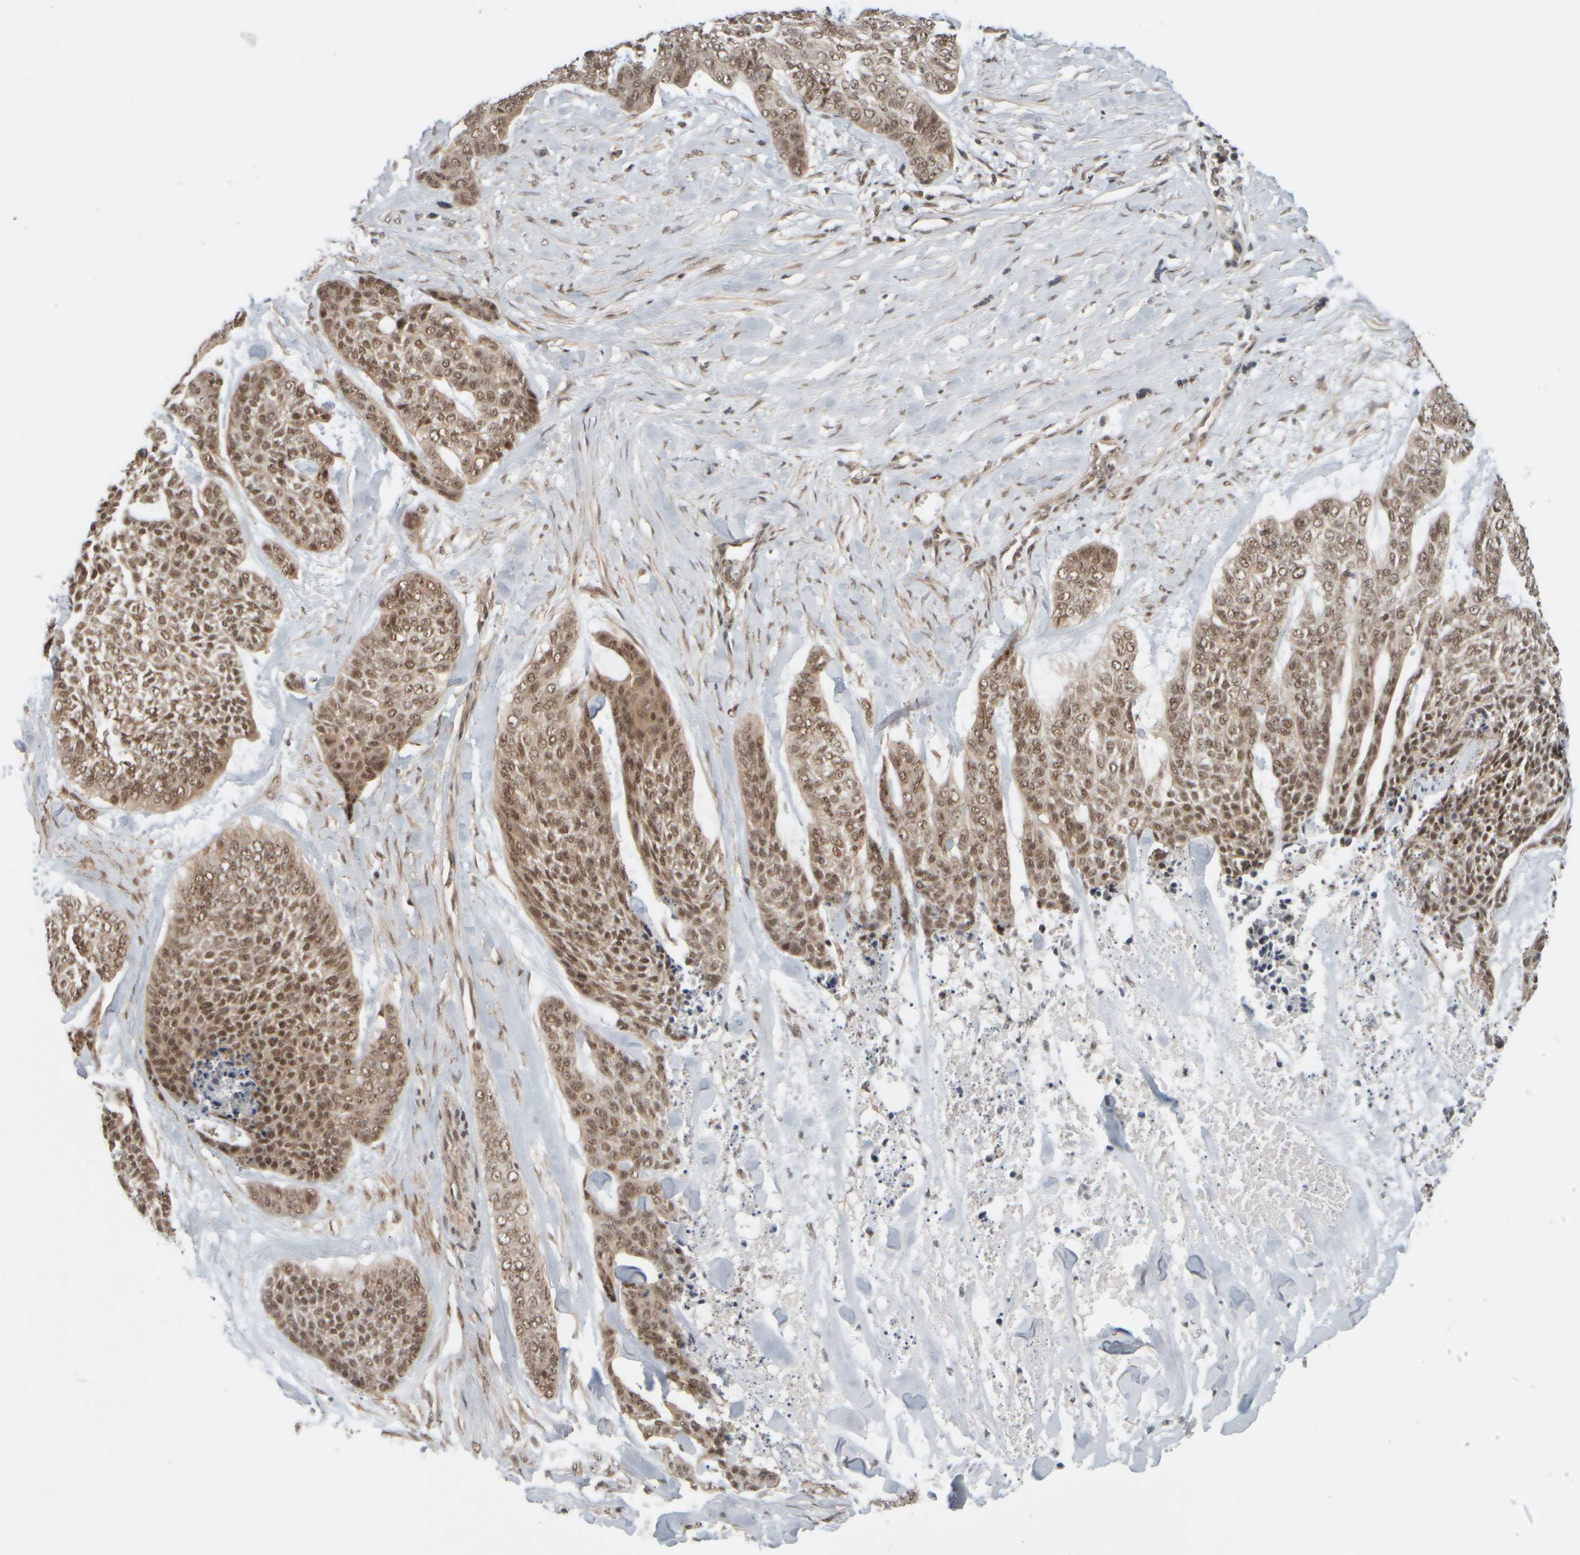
{"staining": {"intensity": "moderate", "quantity": ">75%", "location": "nuclear"}, "tissue": "skin cancer", "cell_type": "Tumor cells", "image_type": "cancer", "snomed": [{"axis": "morphology", "description": "Basal cell carcinoma"}, {"axis": "topography", "description": "Skin"}], "caption": "Skin cancer was stained to show a protein in brown. There is medium levels of moderate nuclear positivity in about >75% of tumor cells.", "gene": "SYNRG", "patient": {"sex": "female", "age": 64}}